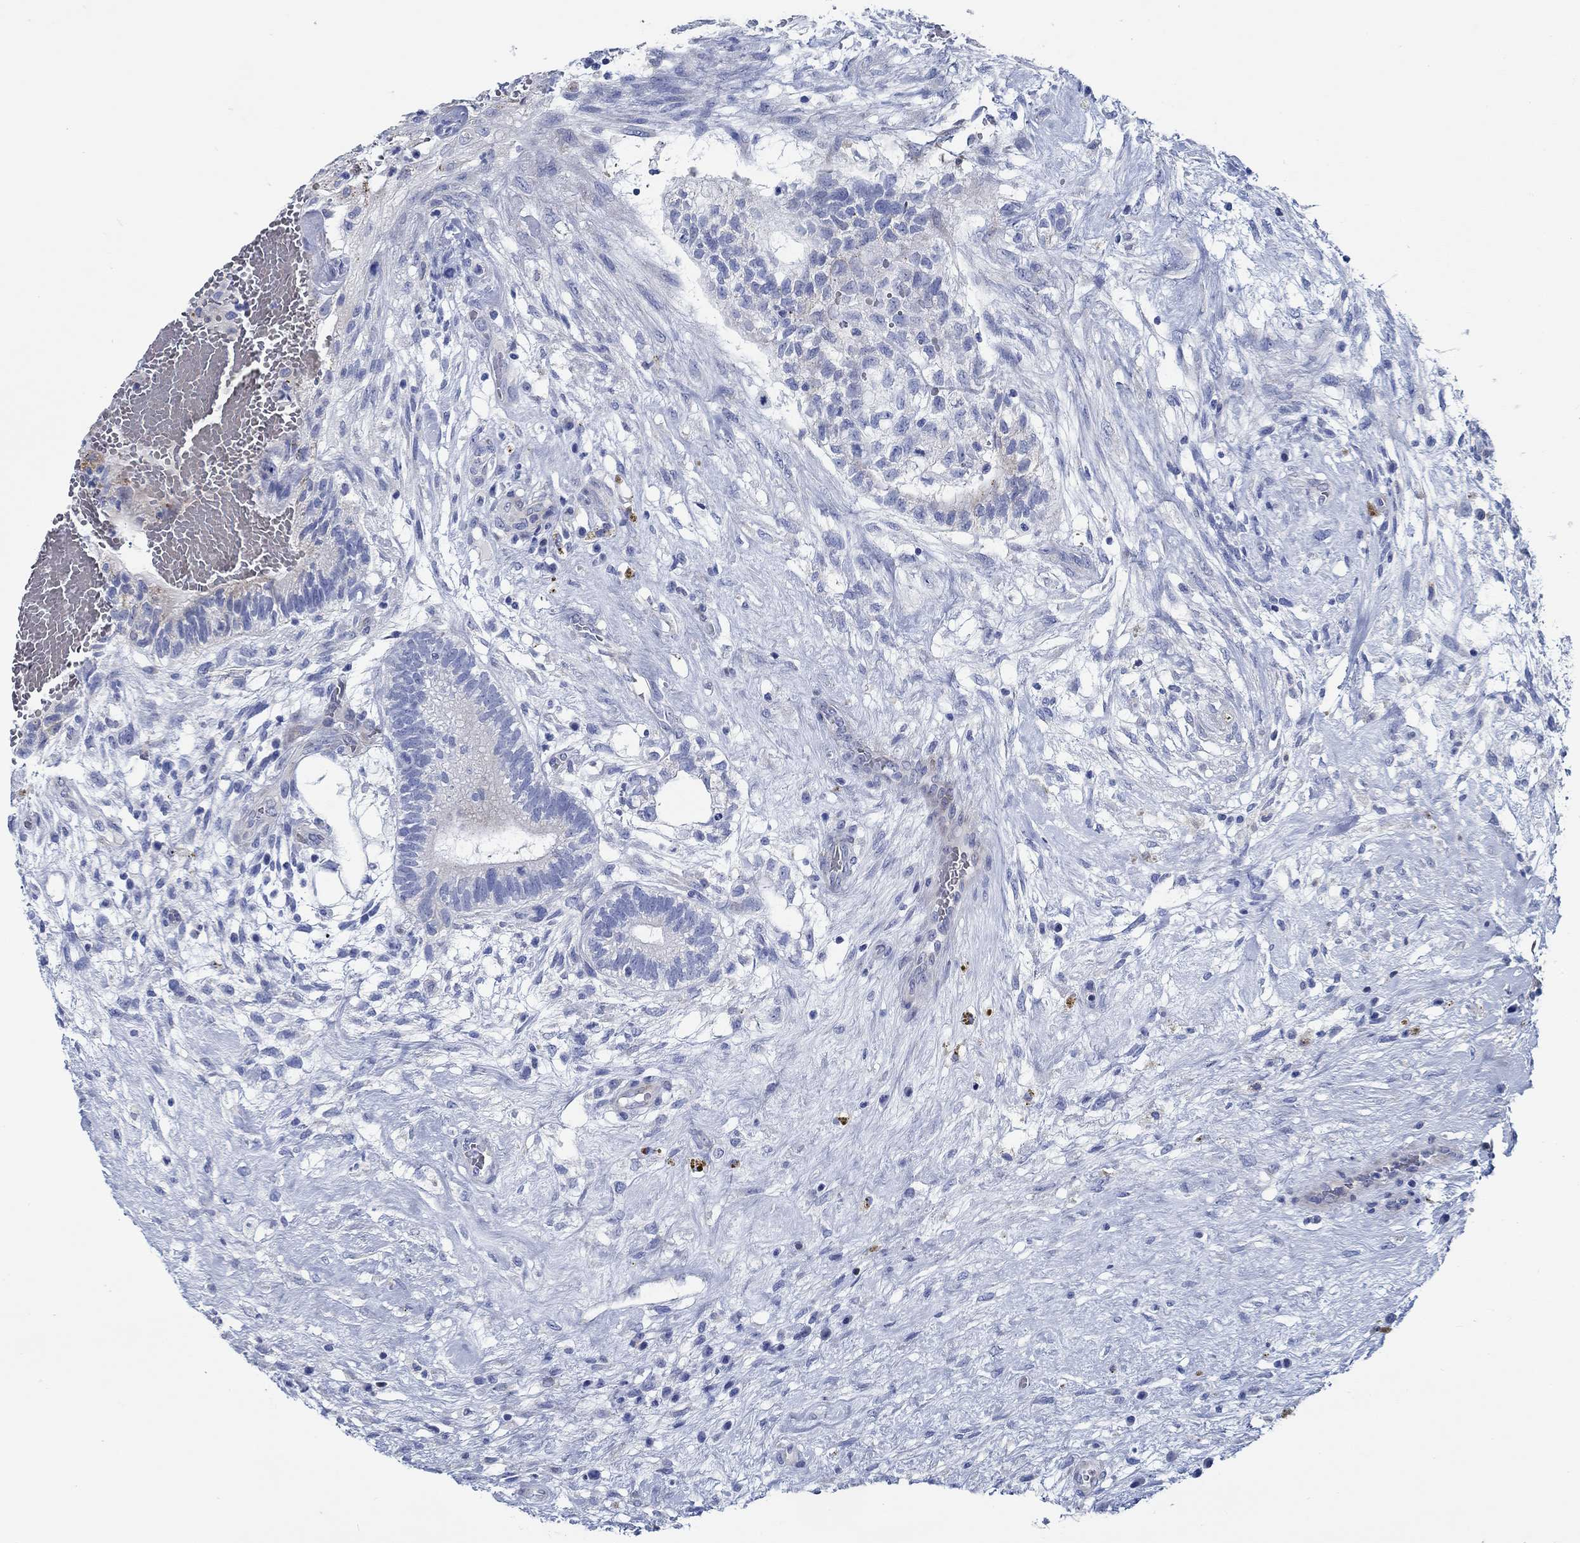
{"staining": {"intensity": "negative", "quantity": "none", "location": "none"}, "tissue": "testis cancer", "cell_type": "Tumor cells", "image_type": "cancer", "snomed": [{"axis": "morphology", "description": "Normal tissue, NOS"}, {"axis": "morphology", "description": "Carcinoma, Embryonal, NOS"}, {"axis": "topography", "description": "Testis"}, {"axis": "topography", "description": "Epididymis"}], "caption": "Tumor cells are negative for protein expression in human testis embryonal carcinoma.", "gene": "SVEP1", "patient": {"sex": "male", "age": 32}}